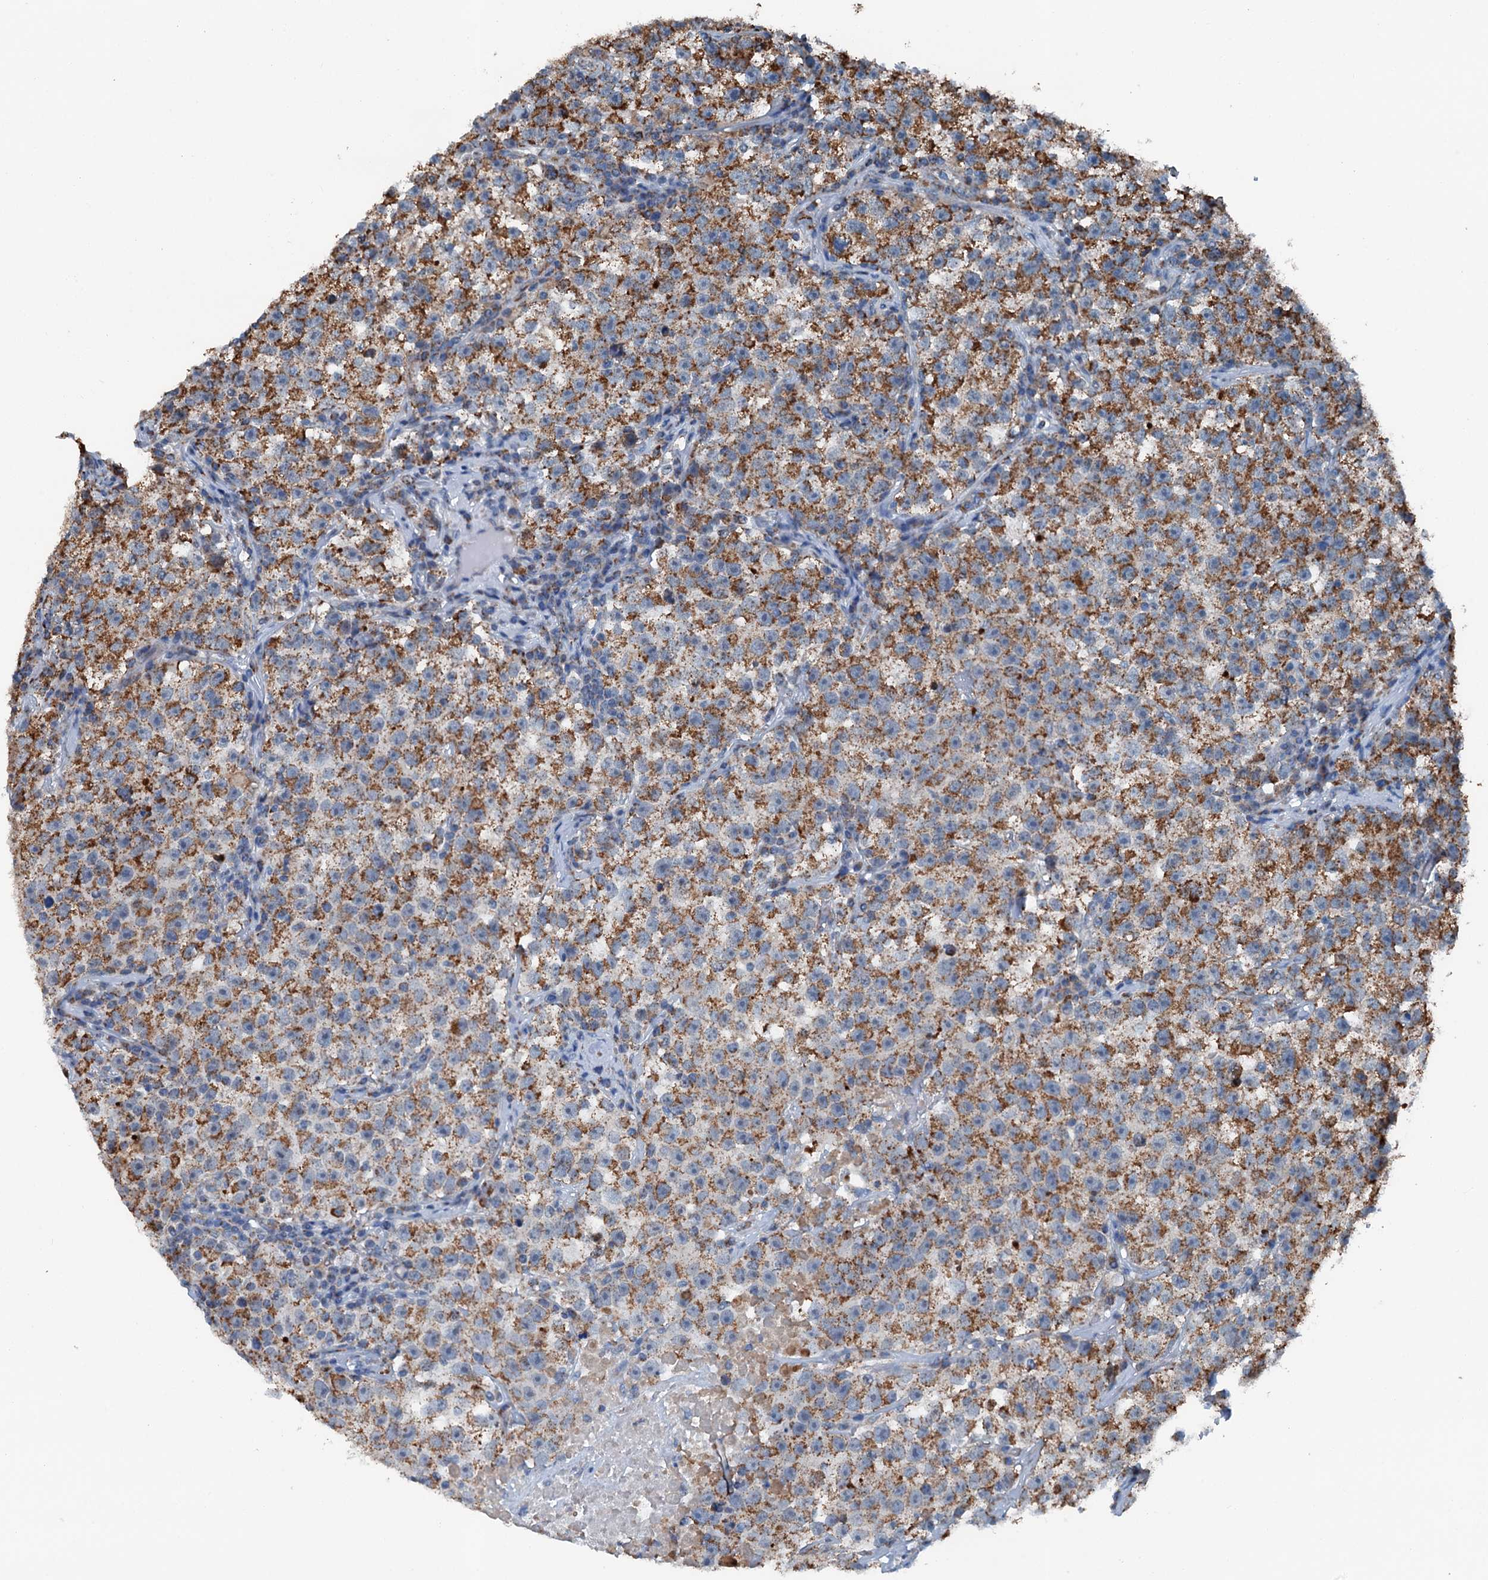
{"staining": {"intensity": "moderate", "quantity": ">75%", "location": "cytoplasmic/membranous"}, "tissue": "testis cancer", "cell_type": "Tumor cells", "image_type": "cancer", "snomed": [{"axis": "morphology", "description": "Seminoma, NOS"}, {"axis": "topography", "description": "Testis"}], "caption": "Brown immunohistochemical staining in human testis cancer (seminoma) demonstrates moderate cytoplasmic/membranous staining in about >75% of tumor cells. The staining was performed using DAB, with brown indicating positive protein expression. Nuclei are stained blue with hematoxylin.", "gene": "TRPT1", "patient": {"sex": "male", "age": 22}}